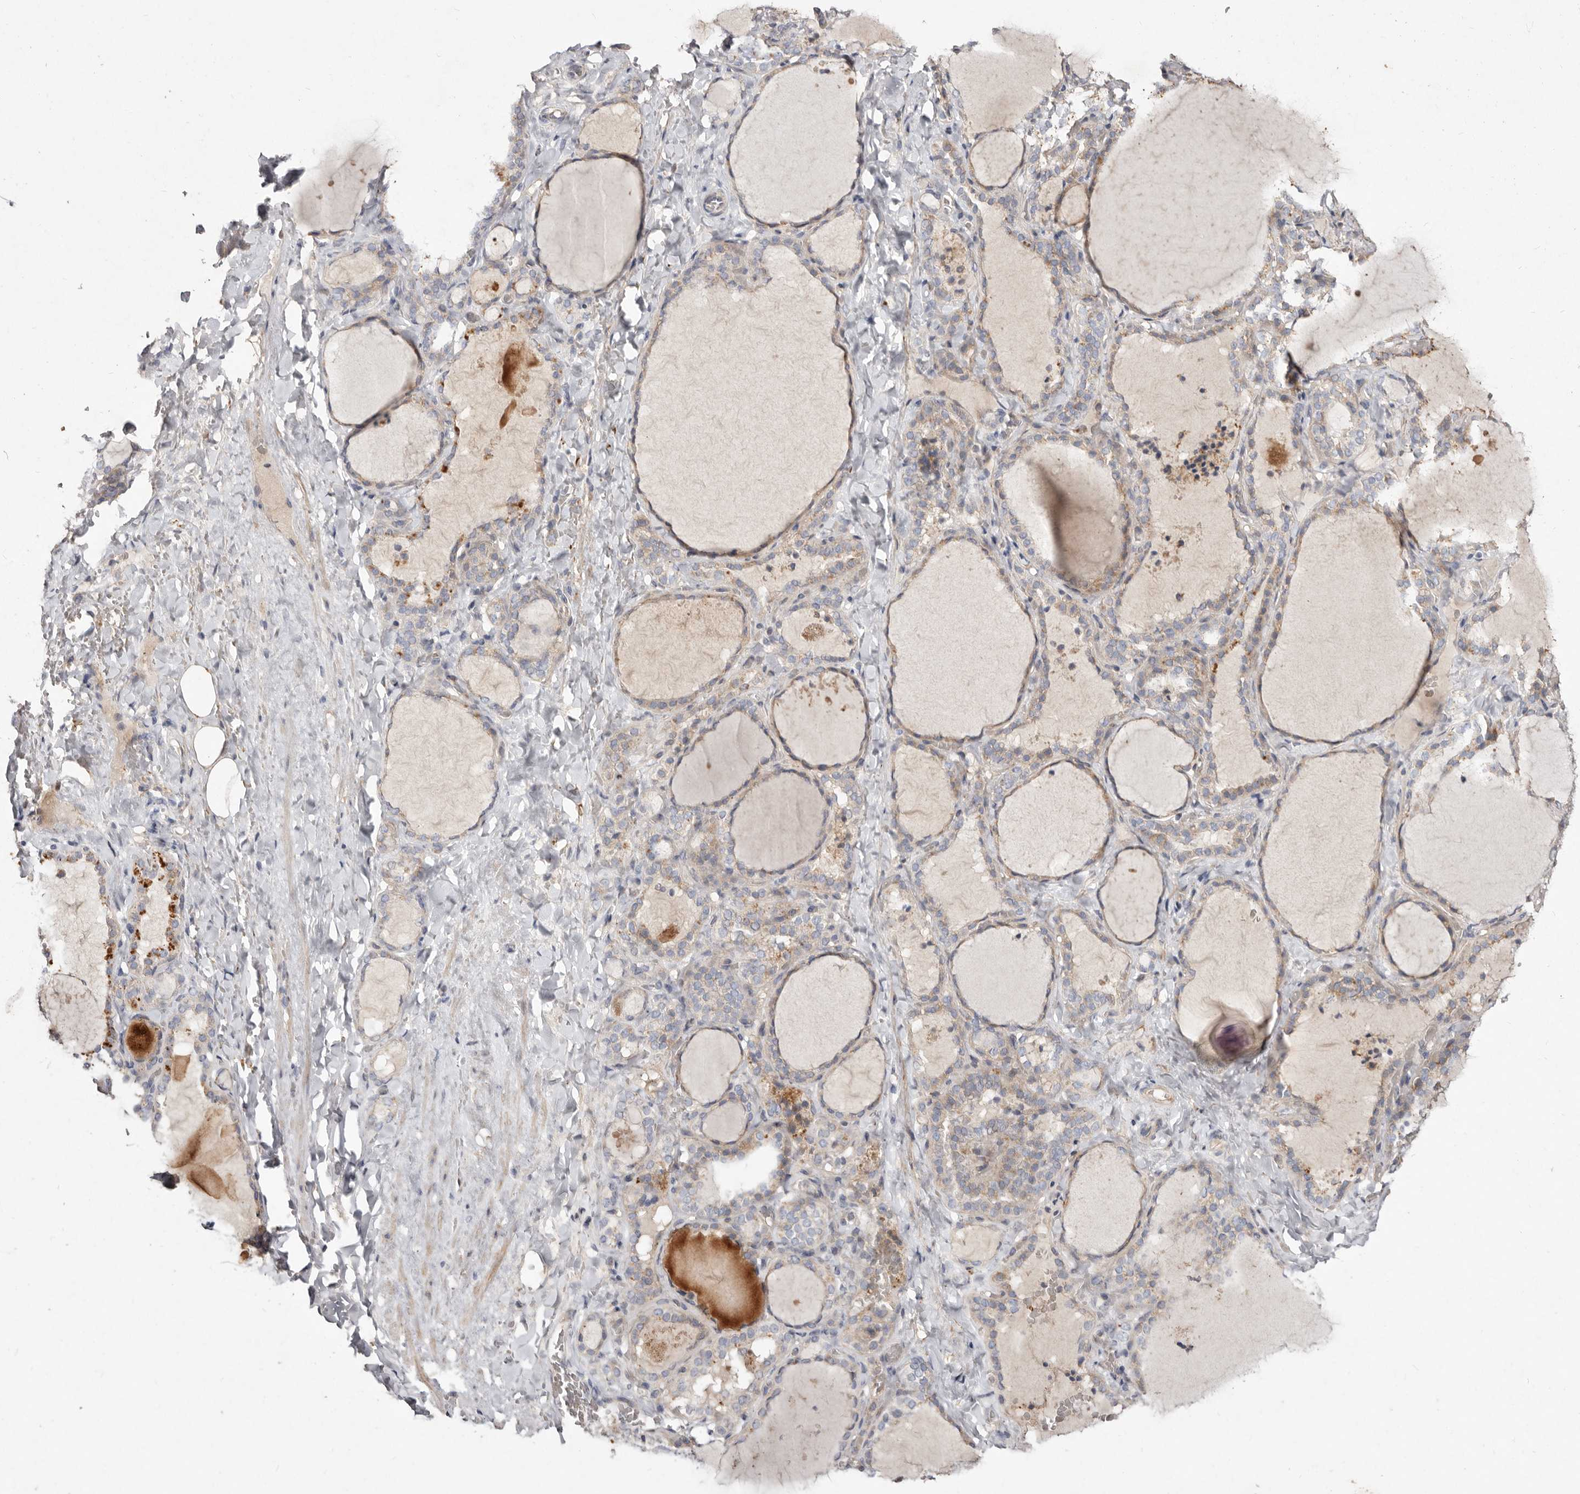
{"staining": {"intensity": "weak", "quantity": ">75%", "location": "cytoplasmic/membranous"}, "tissue": "thyroid gland", "cell_type": "Glandular cells", "image_type": "normal", "snomed": [{"axis": "morphology", "description": "Normal tissue, NOS"}, {"axis": "topography", "description": "Thyroid gland"}], "caption": "Immunohistochemistry micrograph of benign thyroid gland: human thyroid gland stained using immunohistochemistry exhibits low levels of weak protein expression localized specifically in the cytoplasmic/membranous of glandular cells, appearing as a cytoplasmic/membranous brown color.", "gene": "SLC25A20", "patient": {"sex": "female", "age": 22}}